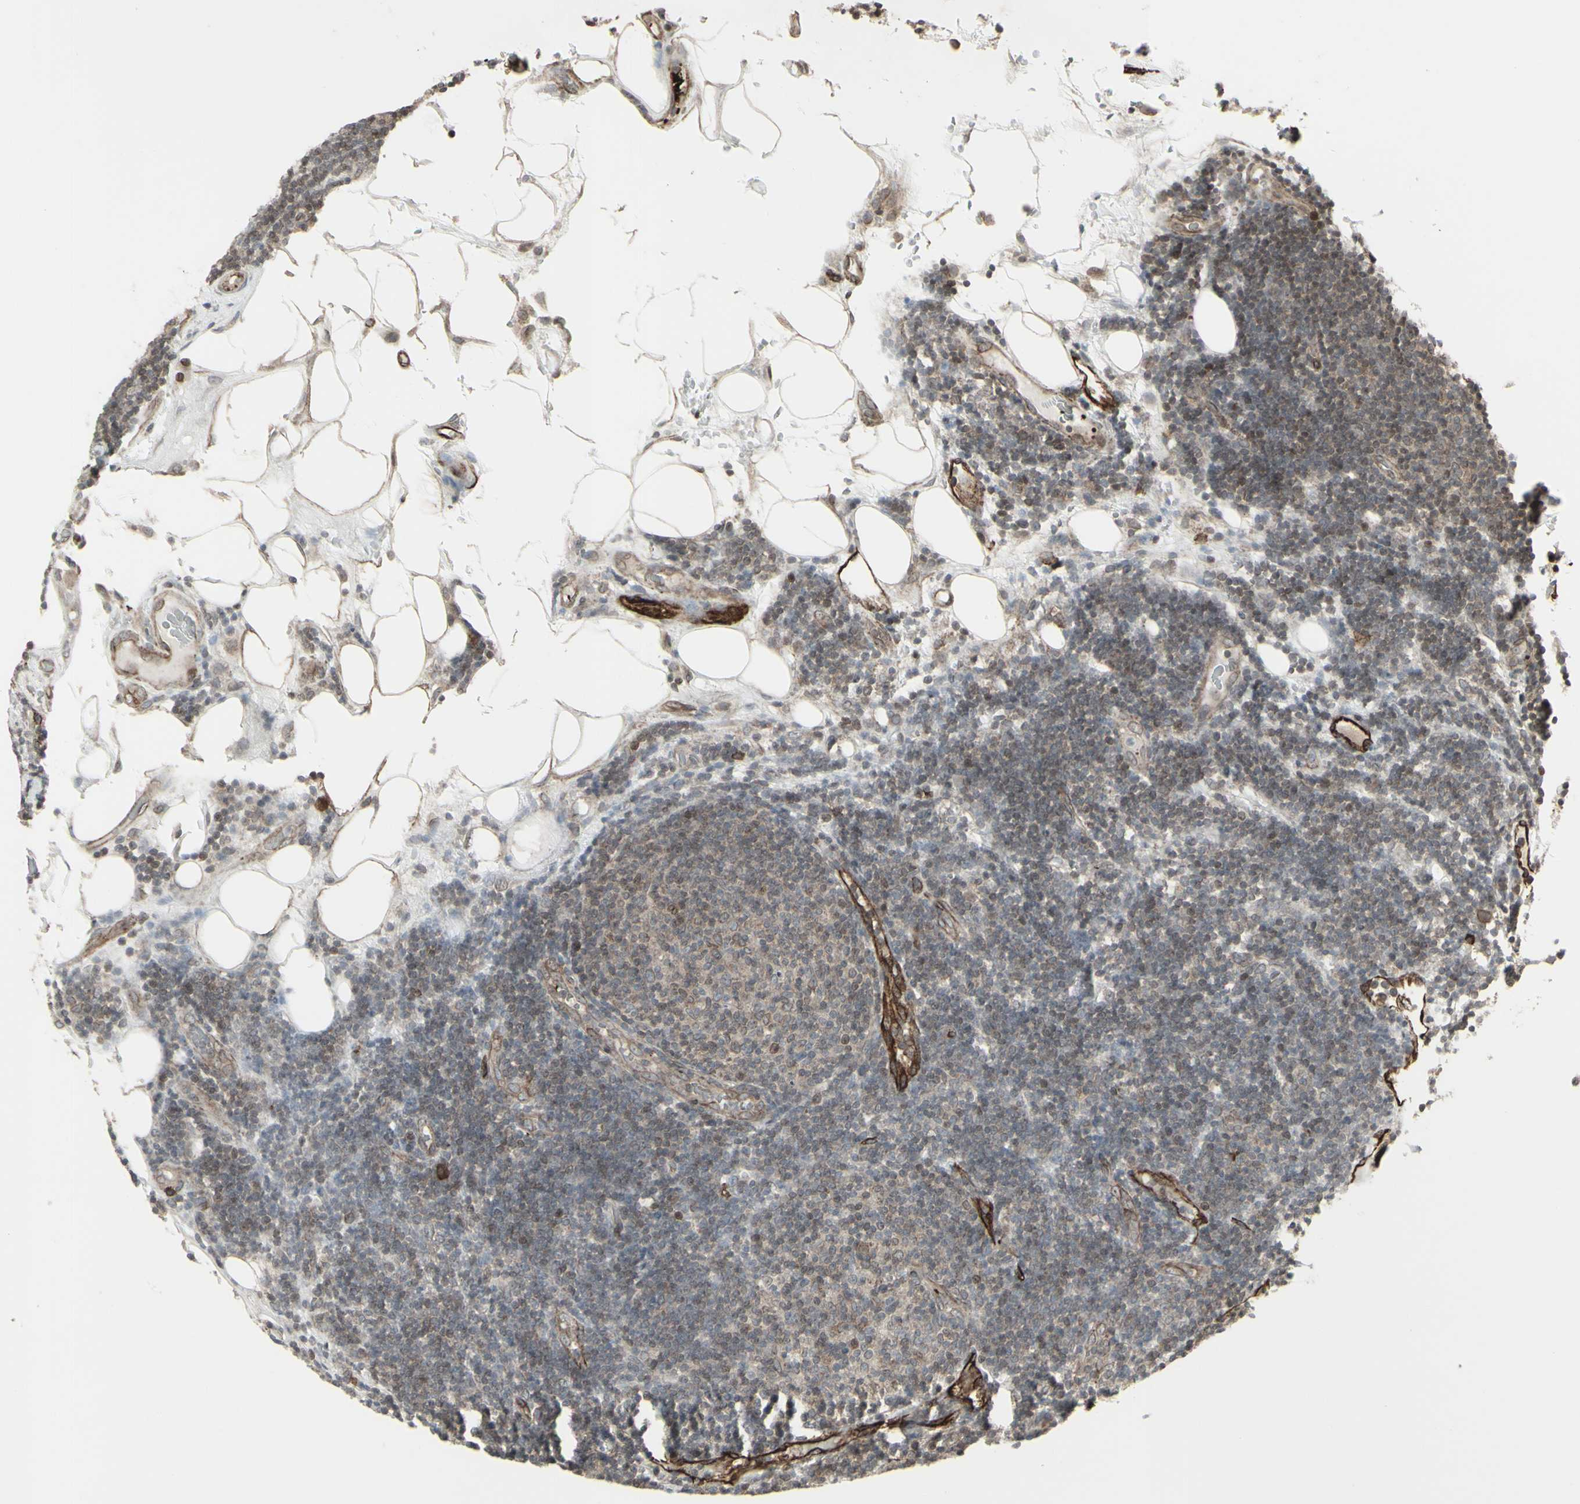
{"staining": {"intensity": "weak", "quantity": ">75%", "location": "cytoplasmic/membranous,nuclear"}, "tissue": "lymphoma", "cell_type": "Tumor cells", "image_type": "cancer", "snomed": [{"axis": "morphology", "description": "Malignant lymphoma, non-Hodgkin's type, Low grade"}, {"axis": "topography", "description": "Lymph node"}], "caption": "The immunohistochemical stain highlights weak cytoplasmic/membranous and nuclear staining in tumor cells of lymphoma tissue. (DAB (3,3'-diaminobenzidine) IHC, brown staining for protein, blue staining for nuclei).", "gene": "DTX3L", "patient": {"sex": "male", "age": 83}}